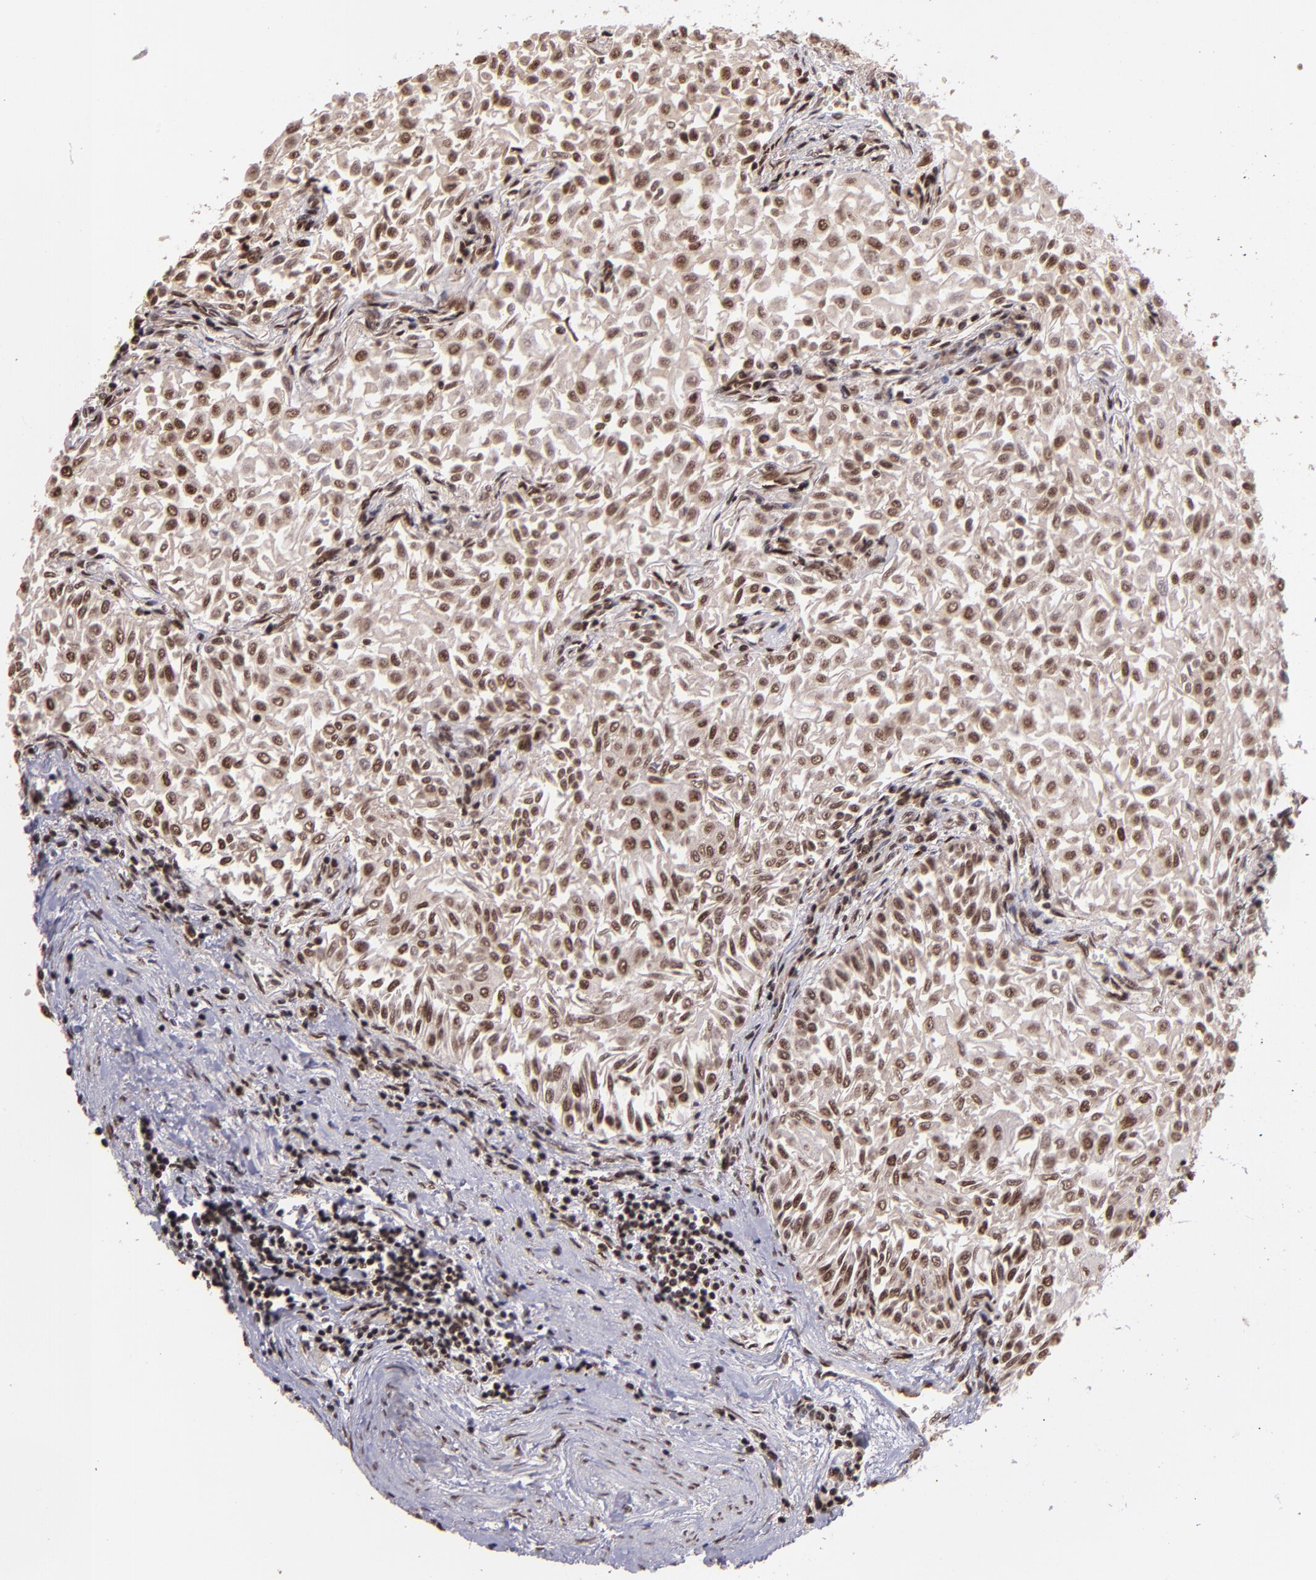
{"staining": {"intensity": "moderate", "quantity": ">75%", "location": "nuclear"}, "tissue": "urothelial cancer", "cell_type": "Tumor cells", "image_type": "cancer", "snomed": [{"axis": "morphology", "description": "Urothelial carcinoma, Low grade"}, {"axis": "topography", "description": "Urinary bladder"}], "caption": "A histopathology image showing moderate nuclear staining in about >75% of tumor cells in urothelial cancer, as visualized by brown immunohistochemical staining.", "gene": "PQBP1", "patient": {"sex": "male", "age": 64}}